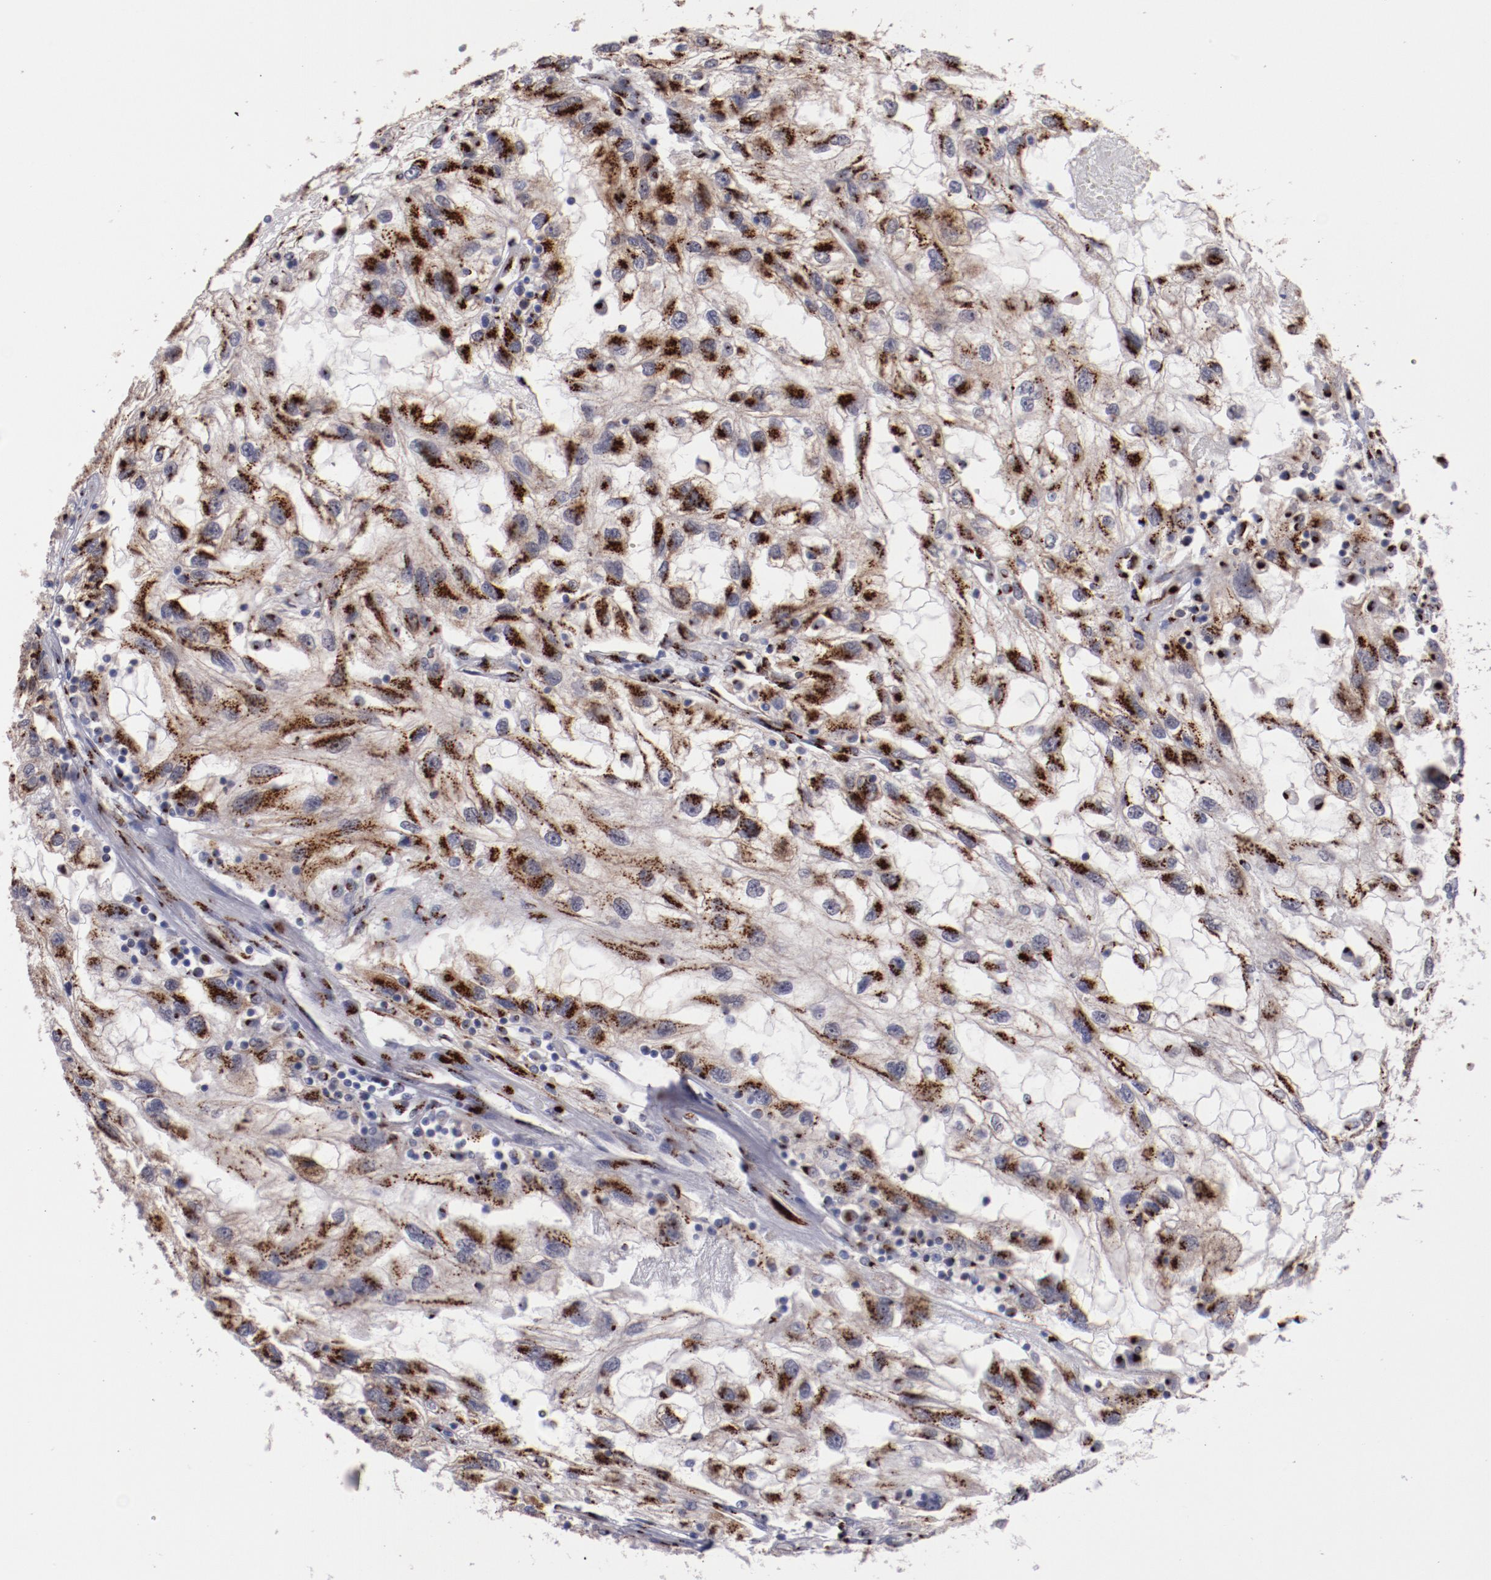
{"staining": {"intensity": "strong", "quantity": ">75%", "location": "cytoplasmic/membranous"}, "tissue": "renal cancer", "cell_type": "Tumor cells", "image_type": "cancer", "snomed": [{"axis": "morphology", "description": "Normal tissue, NOS"}, {"axis": "morphology", "description": "Adenocarcinoma, NOS"}, {"axis": "topography", "description": "Kidney"}], "caption": "Adenocarcinoma (renal) was stained to show a protein in brown. There is high levels of strong cytoplasmic/membranous expression in about >75% of tumor cells. (brown staining indicates protein expression, while blue staining denotes nuclei).", "gene": "GOLIM4", "patient": {"sex": "male", "age": 71}}